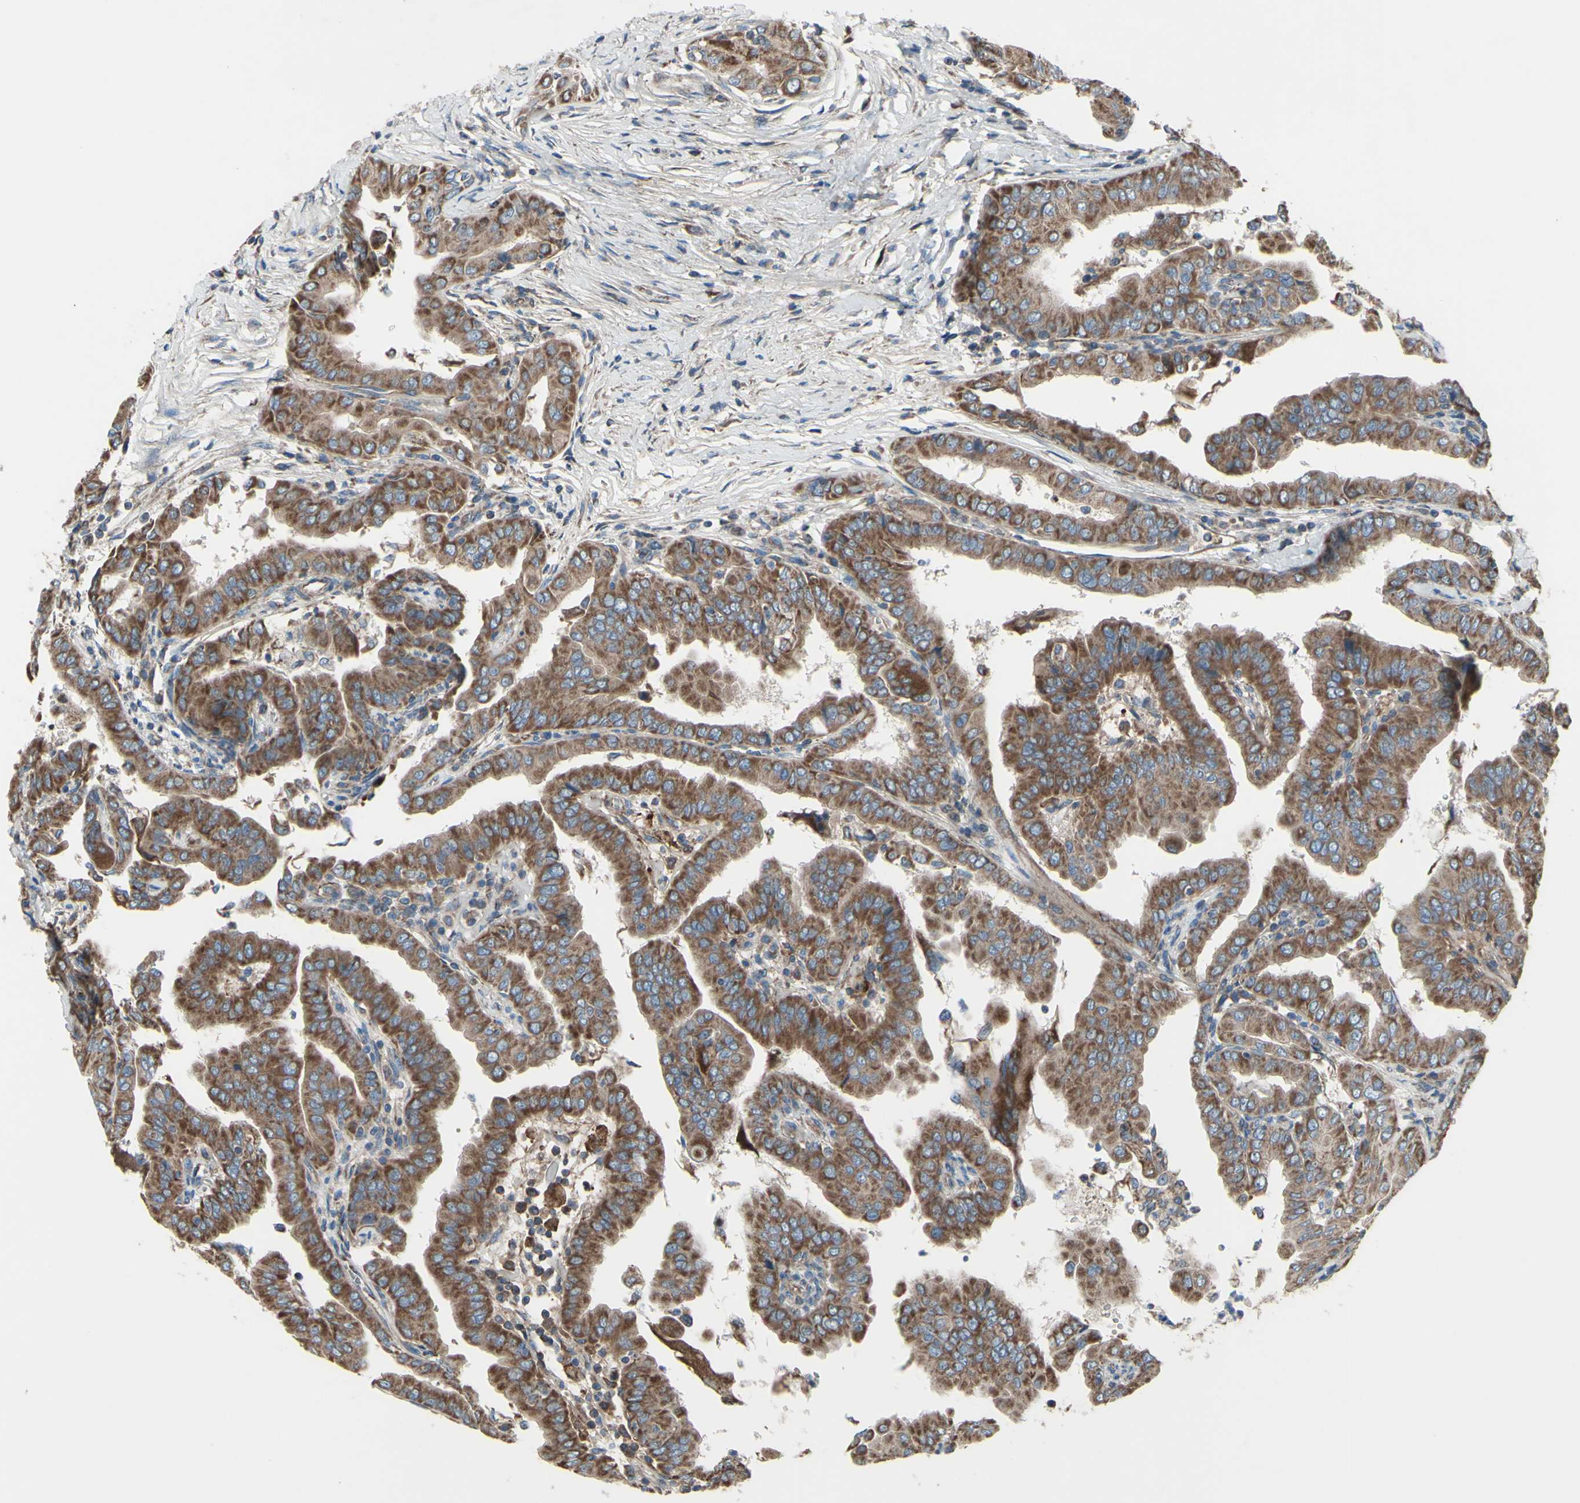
{"staining": {"intensity": "moderate", "quantity": ">75%", "location": "cytoplasmic/membranous"}, "tissue": "thyroid cancer", "cell_type": "Tumor cells", "image_type": "cancer", "snomed": [{"axis": "morphology", "description": "Papillary adenocarcinoma, NOS"}, {"axis": "topography", "description": "Thyroid gland"}], "caption": "Immunohistochemical staining of thyroid cancer (papillary adenocarcinoma) reveals moderate cytoplasmic/membranous protein staining in about >75% of tumor cells.", "gene": "EMC7", "patient": {"sex": "male", "age": 33}}